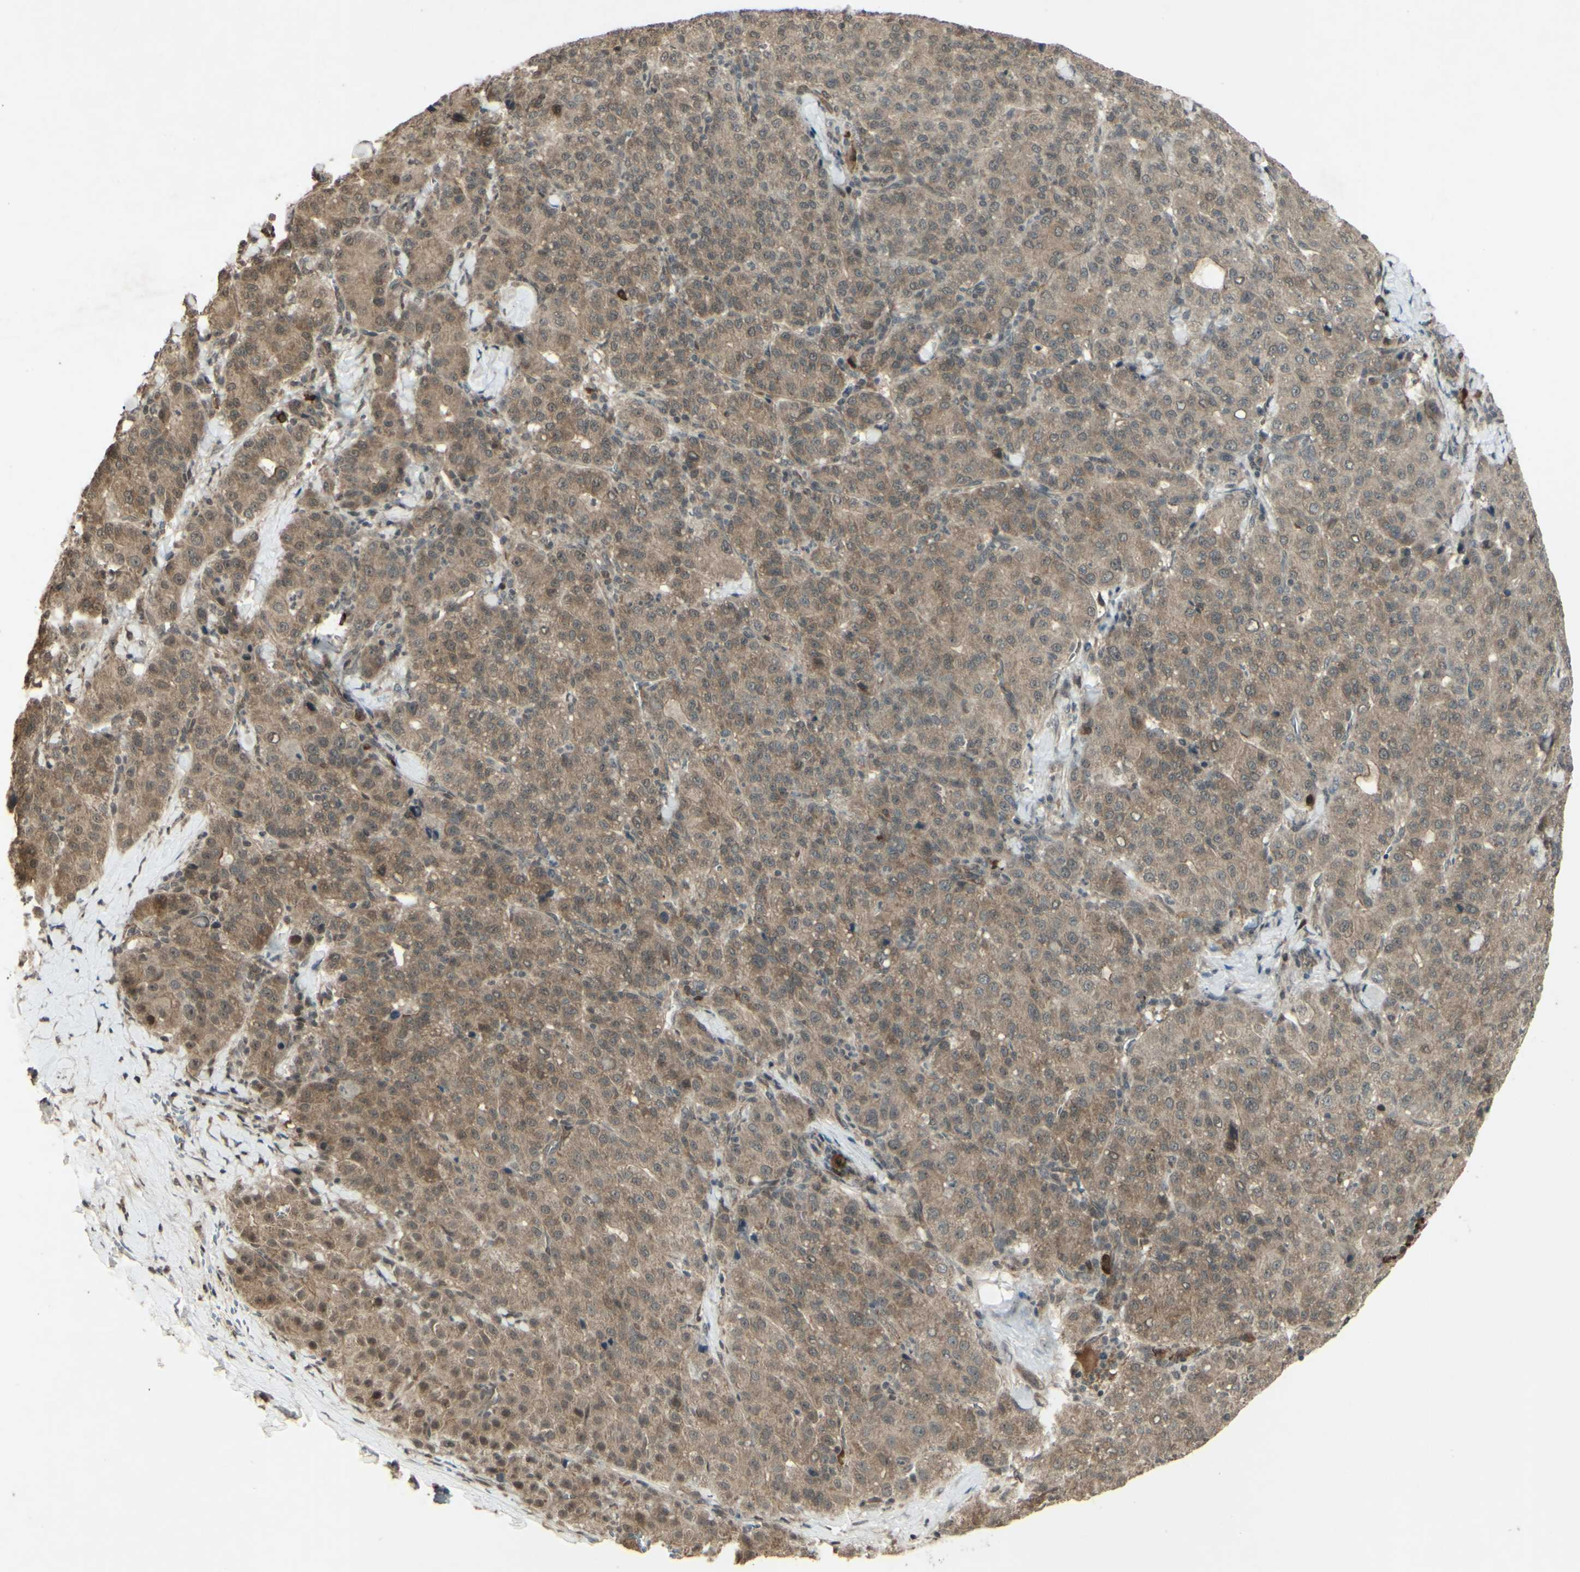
{"staining": {"intensity": "weak", "quantity": ">75%", "location": "cytoplasmic/membranous"}, "tissue": "liver cancer", "cell_type": "Tumor cells", "image_type": "cancer", "snomed": [{"axis": "morphology", "description": "Carcinoma, Hepatocellular, NOS"}, {"axis": "topography", "description": "Liver"}], "caption": "Protein positivity by IHC displays weak cytoplasmic/membranous staining in about >75% of tumor cells in hepatocellular carcinoma (liver).", "gene": "BLNK", "patient": {"sex": "male", "age": 65}}